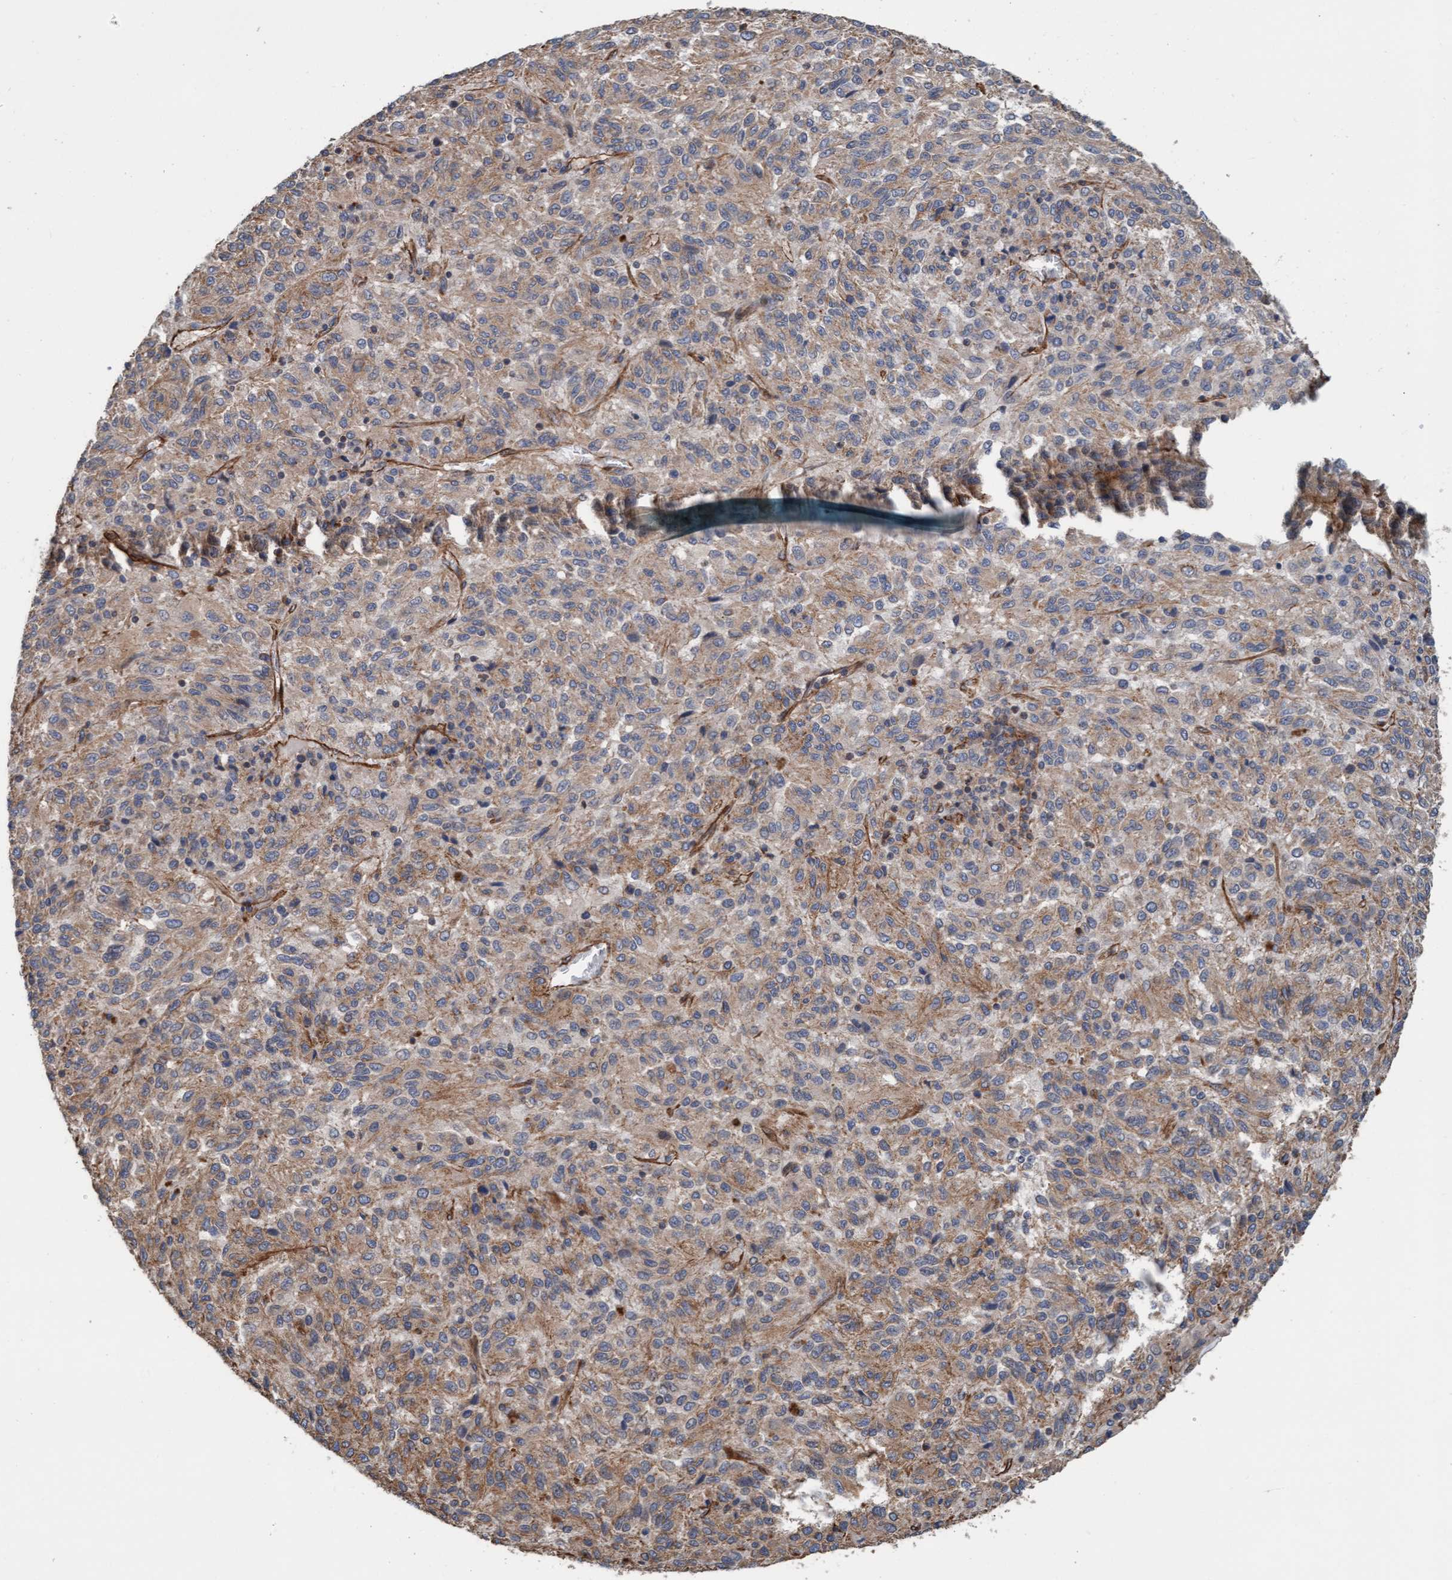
{"staining": {"intensity": "weak", "quantity": ">75%", "location": "cytoplasmic/membranous"}, "tissue": "melanoma", "cell_type": "Tumor cells", "image_type": "cancer", "snomed": [{"axis": "morphology", "description": "Malignant melanoma, Metastatic site"}, {"axis": "topography", "description": "Lung"}], "caption": "IHC staining of melanoma, which demonstrates low levels of weak cytoplasmic/membranous expression in about >75% of tumor cells indicating weak cytoplasmic/membranous protein positivity. The staining was performed using DAB (3,3'-diaminobenzidine) (brown) for protein detection and nuclei were counterstained in hematoxylin (blue).", "gene": "STXBP4", "patient": {"sex": "male", "age": 64}}